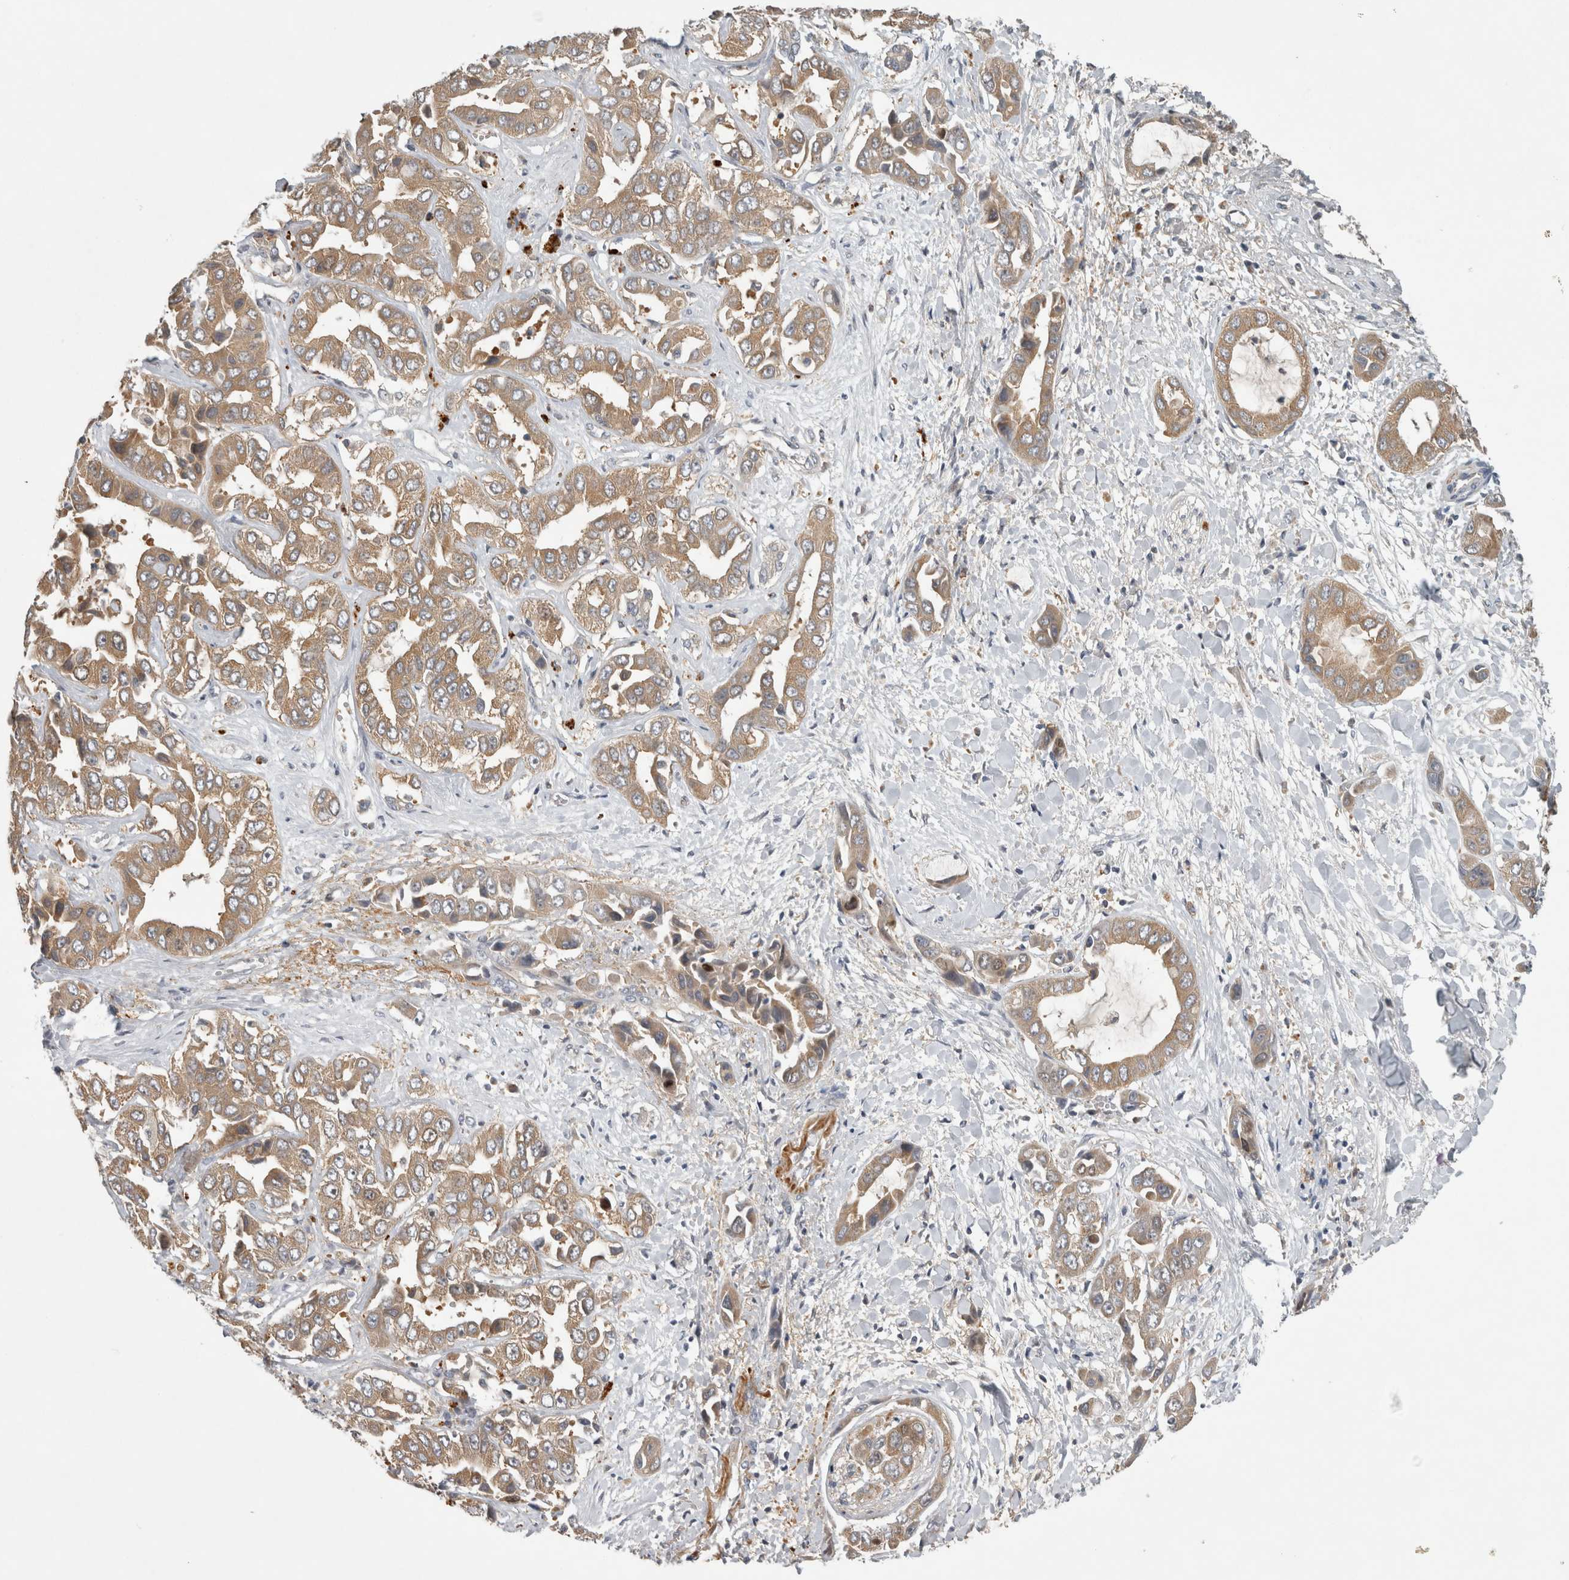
{"staining": {"intensity": "weak", "quantity": ">75%", "location": "cytoplasmic/membranous"}, "tissue": "liver cancer", "cell_type": "Tumor cells", "image_type": "cancer", "snomed": [{"axis": "morphology", "description": "Cholangiocarcinoma"}, {"axis": "topography", "description": "Liver"}], "caption": "Immunohistochemical staining of human liver cancer (cholangiocarcinoma) reveals low levels of weak cytoplasmic/membranous positivity in about >75% of tumor cells. Nuclei are stained in blue.", "gene": "TRMT61B", "patient": {"sex": "female", "age": 52}}